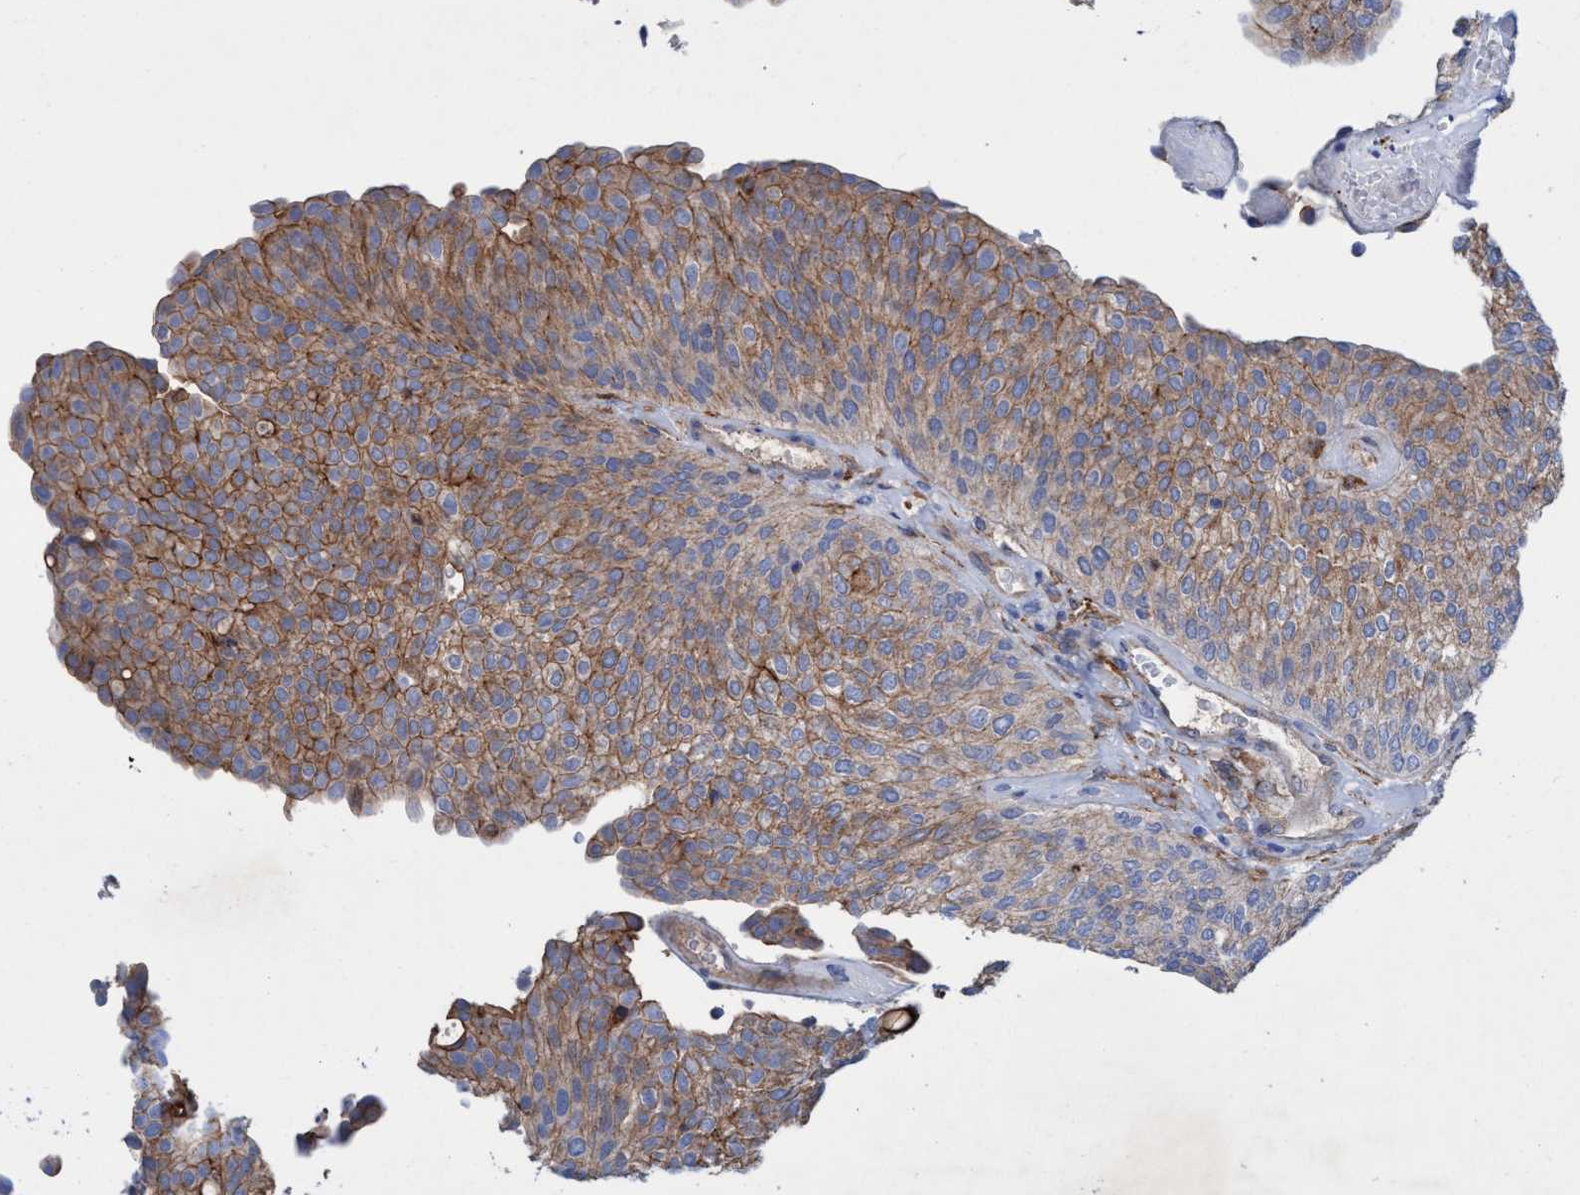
{"staining": {"intensity": "moderate", "quantity": "25%-75%", "location": "cytoplasmic/membranous"}, "tissue": "urothelial cancer", "cell_type": "Tumor cells", "image_type": "cancer", "snomed": [{"axis": "morphology", "description": "Urothelial carcinoma, Low grade"}, {"axis": "topography", "description": "Urinary bladder"}], "caption": "Protein staining of urothelial carcinoma (low-grade) tissue exhibits moderate cytoplasmic/membranous positivity in approximately 25%-75% of tumor cells. (Brightfield microscopy of DAB IHC at high magnification).", "gene": "GULP1", "patient": {"sex": "female", "age": 79}}